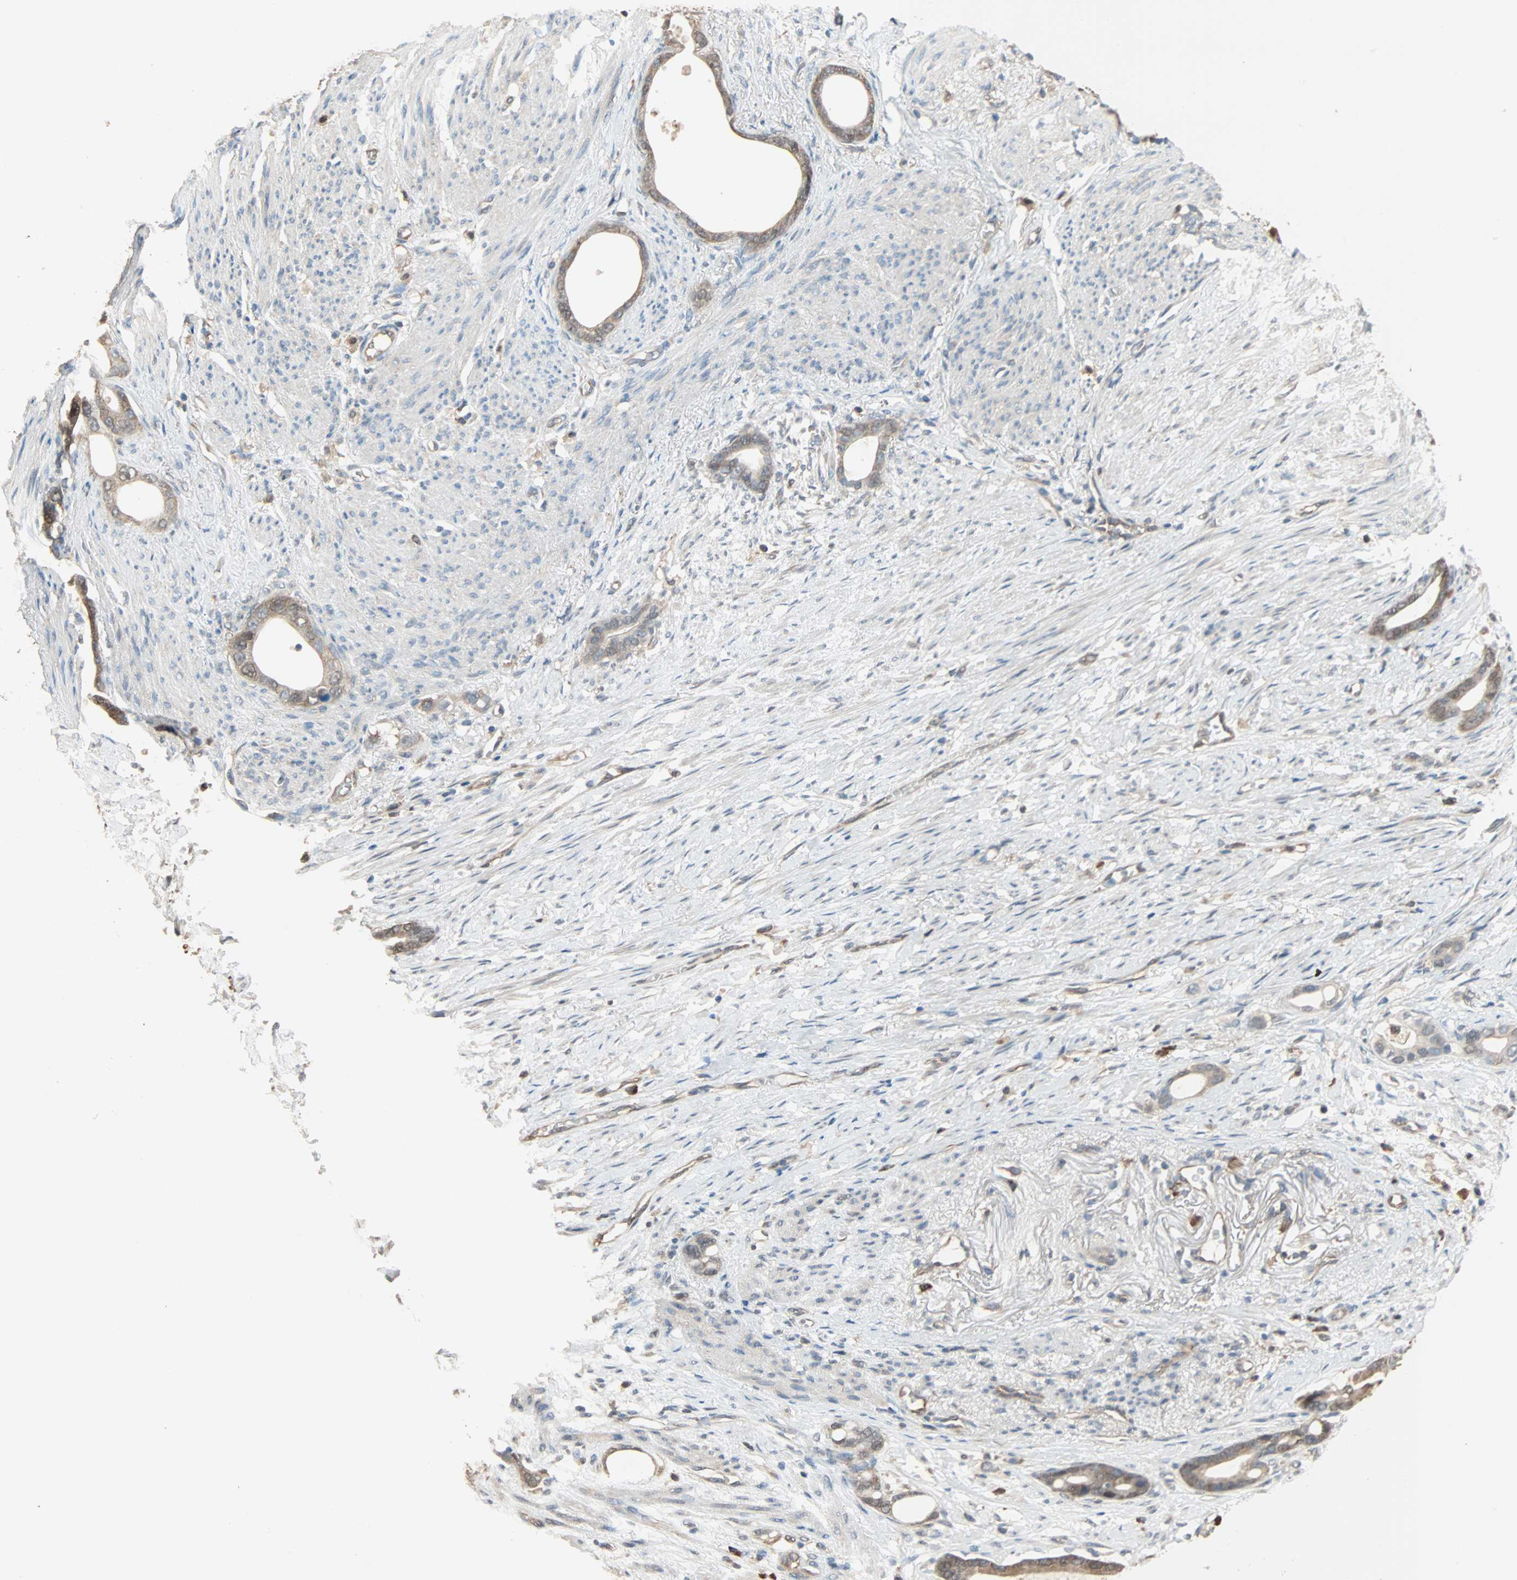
{"staining": {"intensity": "weak", "quantity": "25%-75%", "location": "cytoplasmic/membranous,nuclear"}, "tissue": "stomach cancer", "cell_type": "Tumor cells", "image_type": "cancer", "snomed": [{"axis": "morphology", "description": "Adenocarcinoma, NOS"}, {"axis": "topography", "description": "Stomach"}], "caption": "Weak cytoplasmic/membranous and nuclear protein expression is identified in about 25%-75% of tumor cells in stomach cancer (adenocarcinoma).", "gene": "PRDX1", "patient": {"sex": "female", "age": 75}}